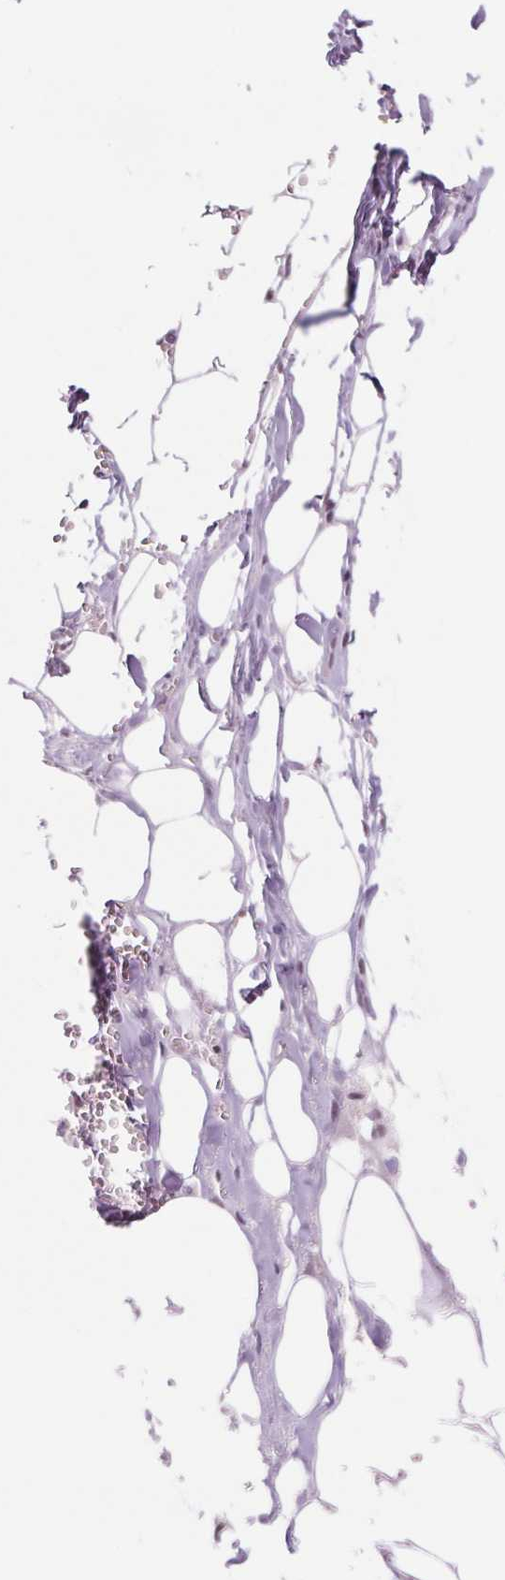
{"staining": {"intensity": "negative", "quantity": "none", "location": "none"}, "tissue": "adipose tissue", "cell_type": "Adipocytes", "image_type": "normal", "snomed": [{"axis": "morphology", "description": "Normal tissue, NOS"}, {"axis": "morphology", "description": "Squamous cell carcinoma, NOS"}, {"axis": "topography", "description": "Cartilage tissue"}, {"axis": "topography", "description": "Bronchus"}, {"axis": "topography", "description": "Lung"}], "caption": "Immunohistochemistry photomicrograph of benign adipose tissue: adipose tissue stained with DAB displays no significant protein positivity in adipocytes.", "gene": "BCAT1", "patient": {"sex": "male", "age": 66}}